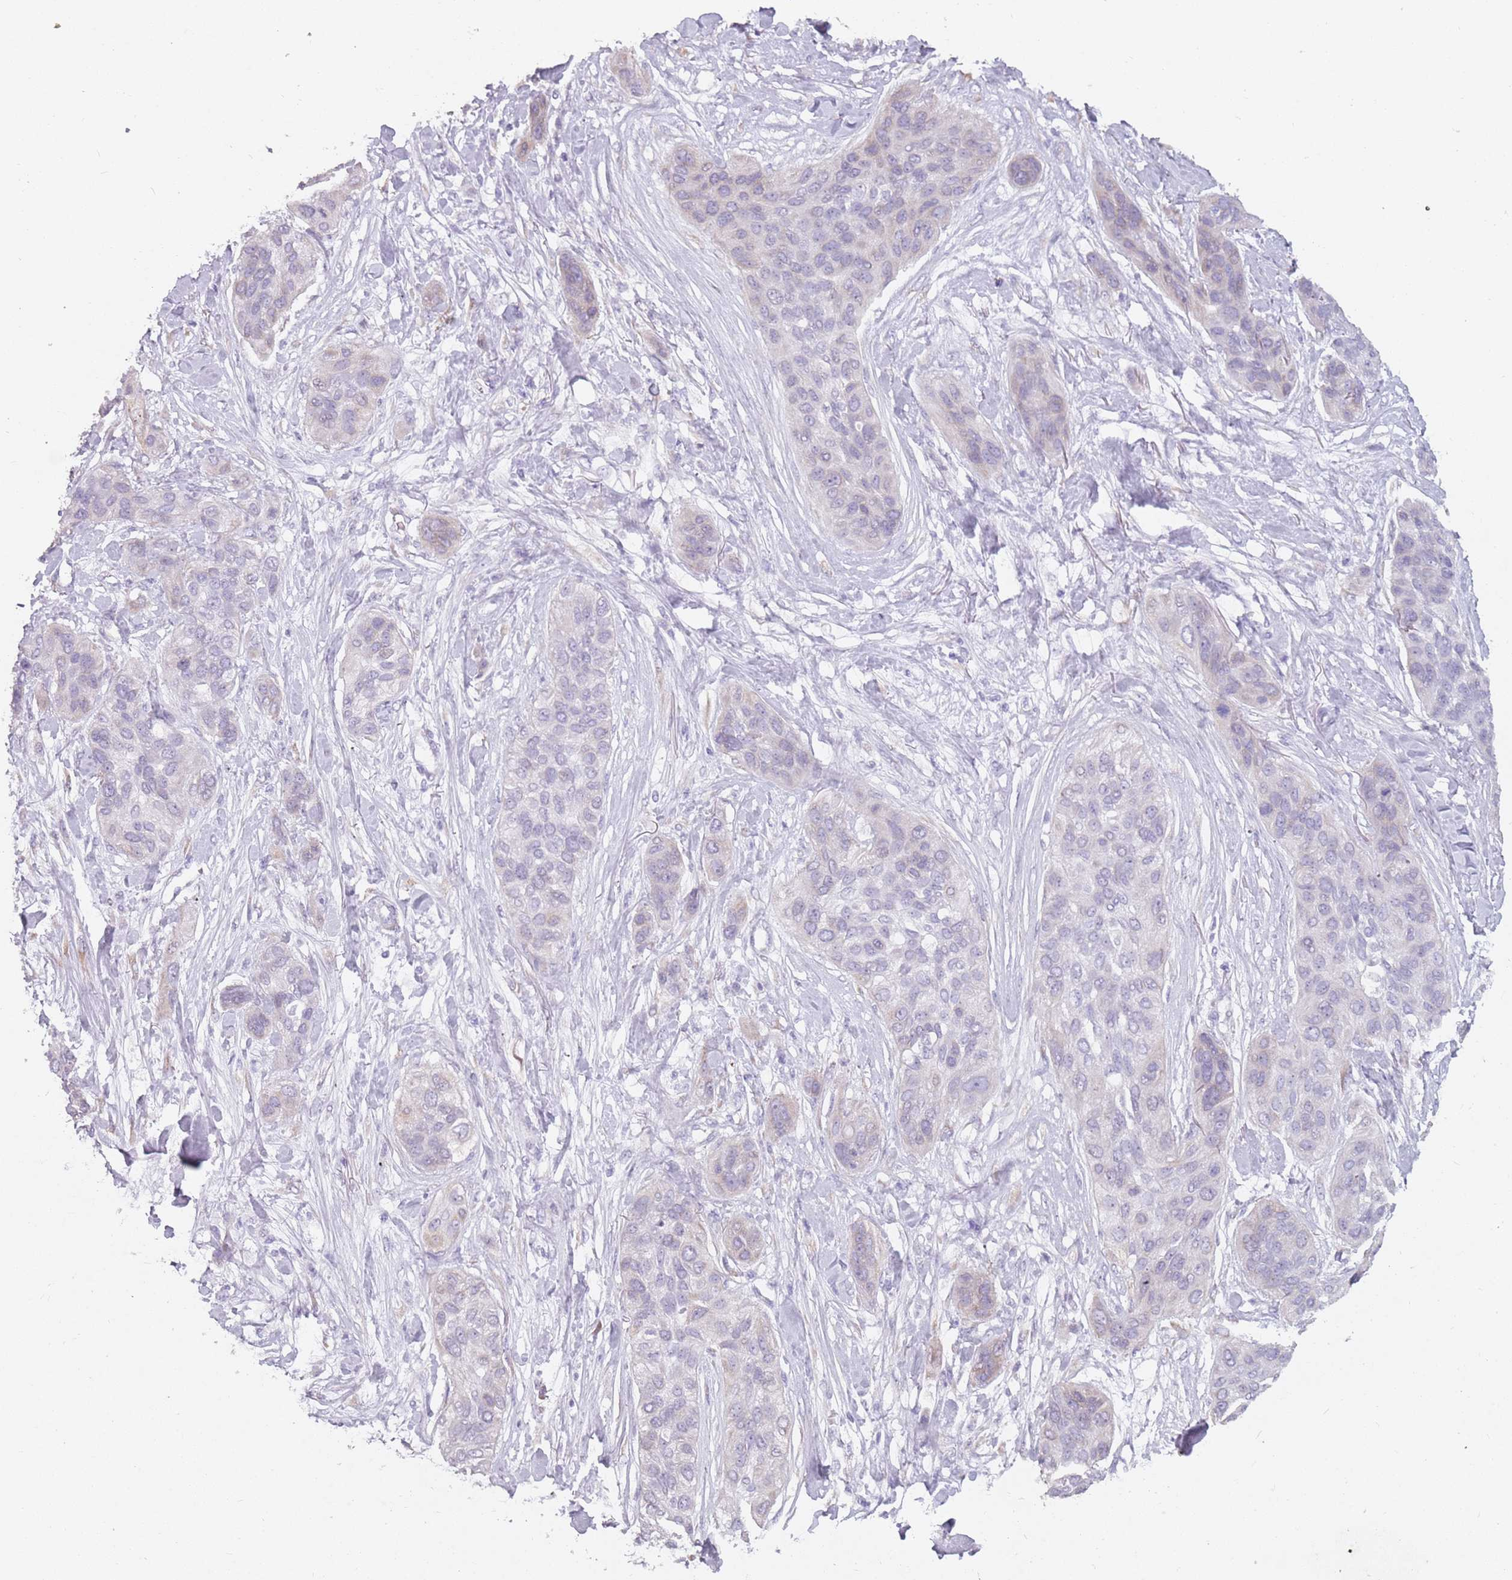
{"staining": {"intensity": "negative", "quantity": "none", "location": "none"}, "tissue": "lung cancer", "cell_type": "Tumor cells", "image_type": "cancer", "snomed": [{"axis": "morphology", "description": "Squamous cell carcinoma, NOS"}, {"axis": "topography", "description": "Lung"}], "caption": "The image displays no staining of tumor cells in lung cancer. (Brightfield microscopy of DAB (3,3'-diaminobenzidine) IHC at high magnification).", "gene": "DDX4", "patient": {"sex": "female", "age": 70}}